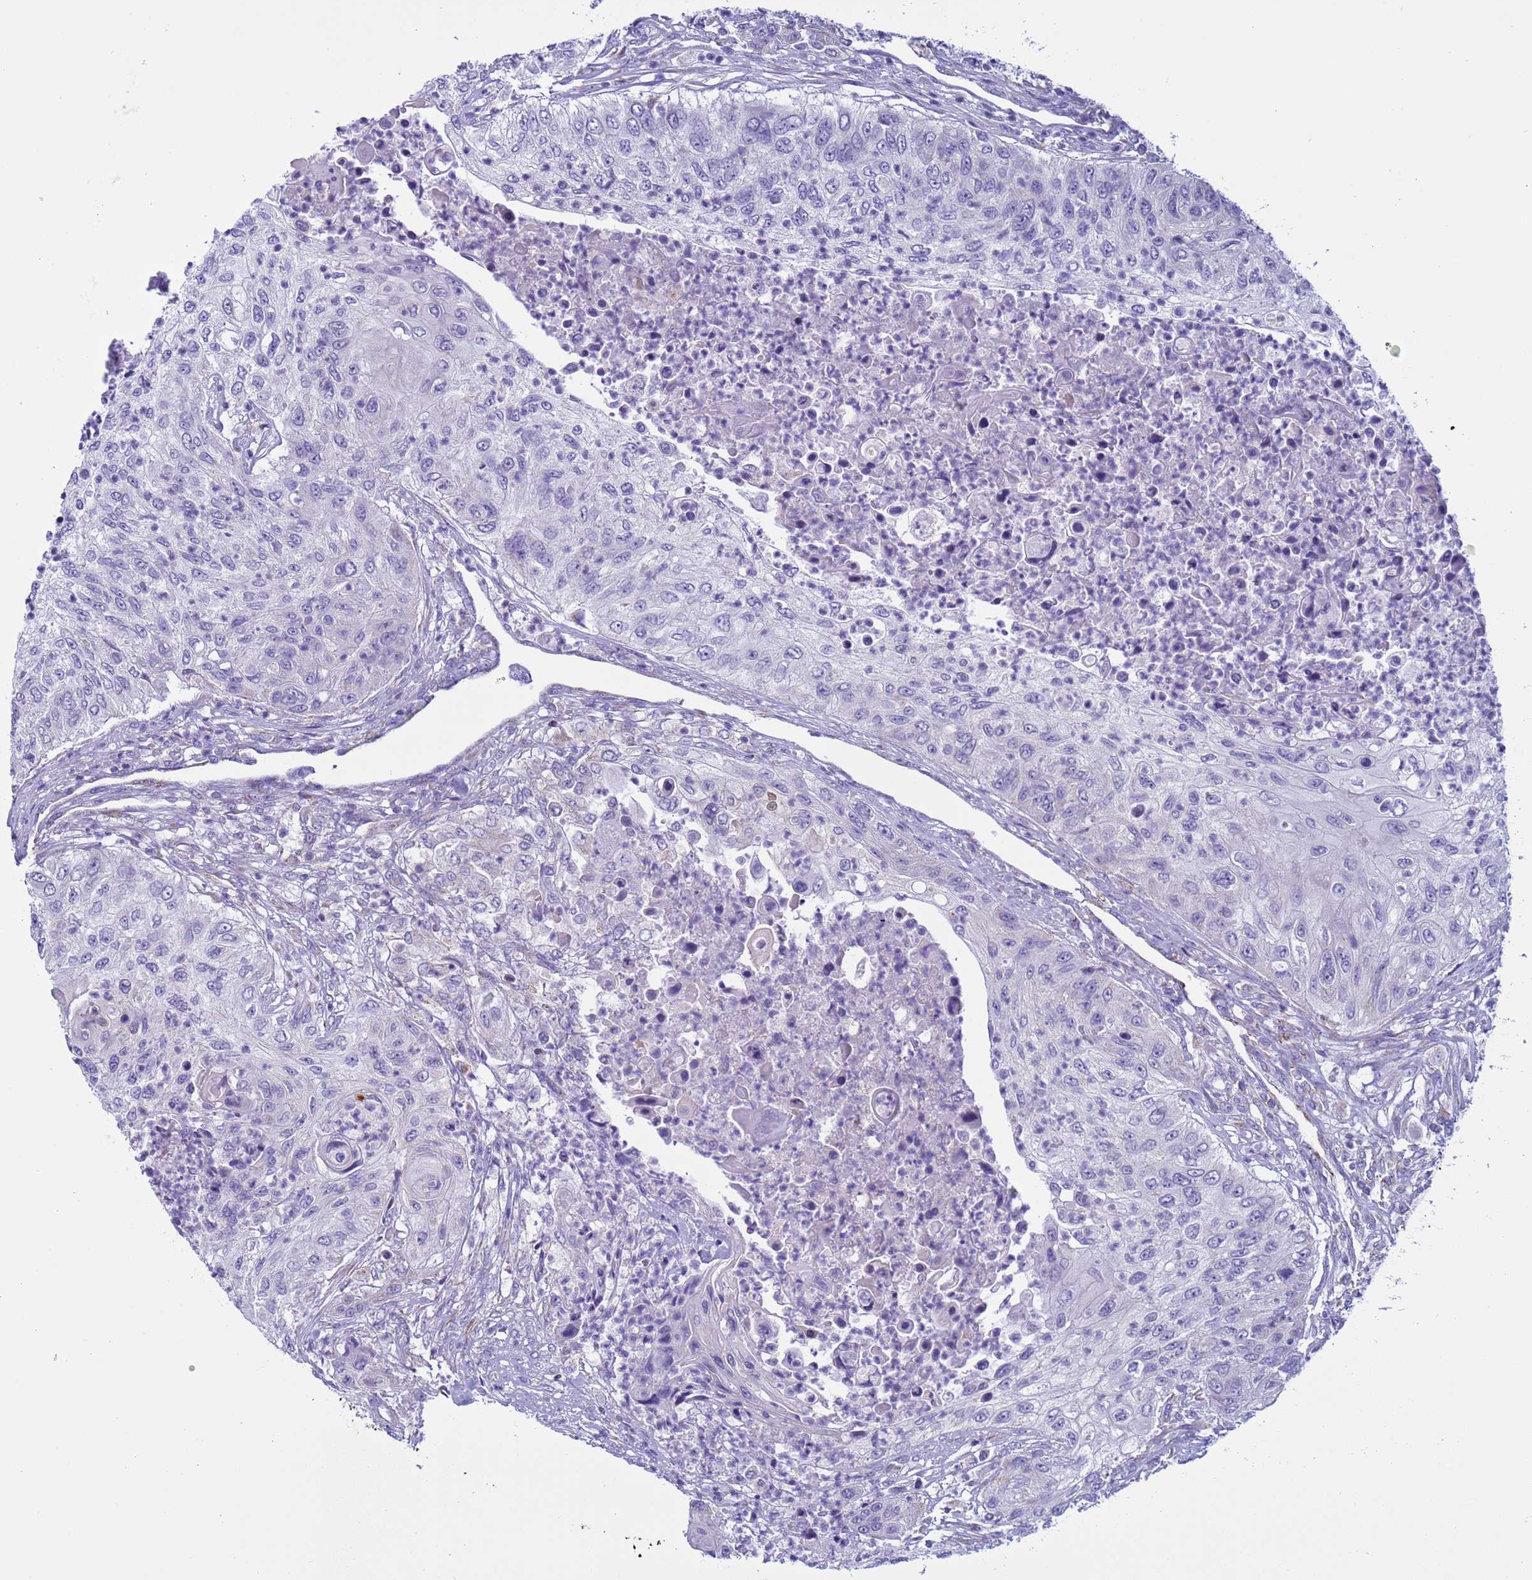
{"staining": {"intensity": "negative", "quantity": "none", "location": "none"}, "tissue": "urothelial cancer", "cell_type": "Tumor cells", "image_type": "cancer", "snomed": [{"axis": "morphology", "description": "Urothelial carcinoma, High grade"}, {"axis": "topography", "description": "Urinary bladder"}], "caption": "High-grade urothelial carcinoma was stained to show a protein in brown. There is no significant expression in tumor cells.", "gene": "NCALD", "patient": {"sex": "female", "age": 60}}